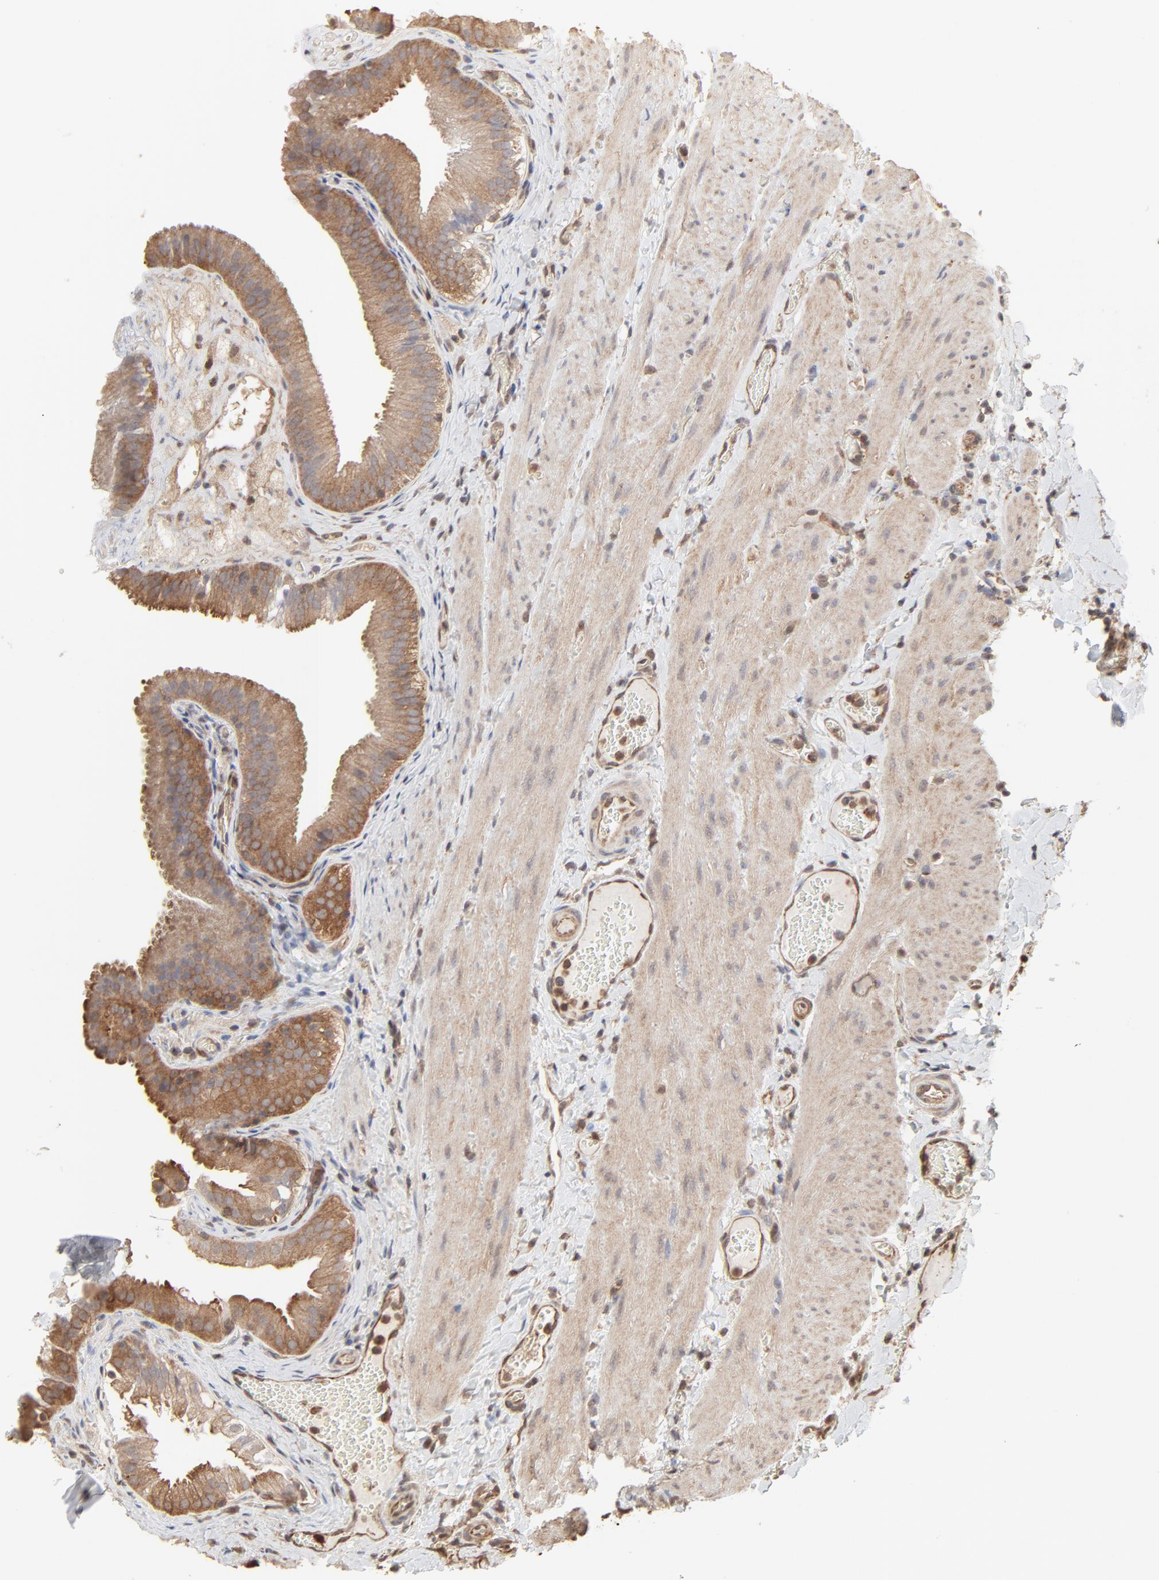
{"staining": {"intensity": "moderate", "quantity": ">75%", "location": "cytoplasmic/membranous"}, "tissue": "gallbladder", "cell_type": "Glandular cells", "image_type": "normal", "snomed": [{"axis": "morphology", "description": "Normal tissue, NOS"}, {"axis": "topography", "description": "Gallbladder"}], "caption": "Protein staining shows moderate cytoplasmic/membranous staining in approximately >75% of glandular cells in normal gallbladder.", "gene": "PPP2CA", "patient": {"sex": "female", "age": 24}}